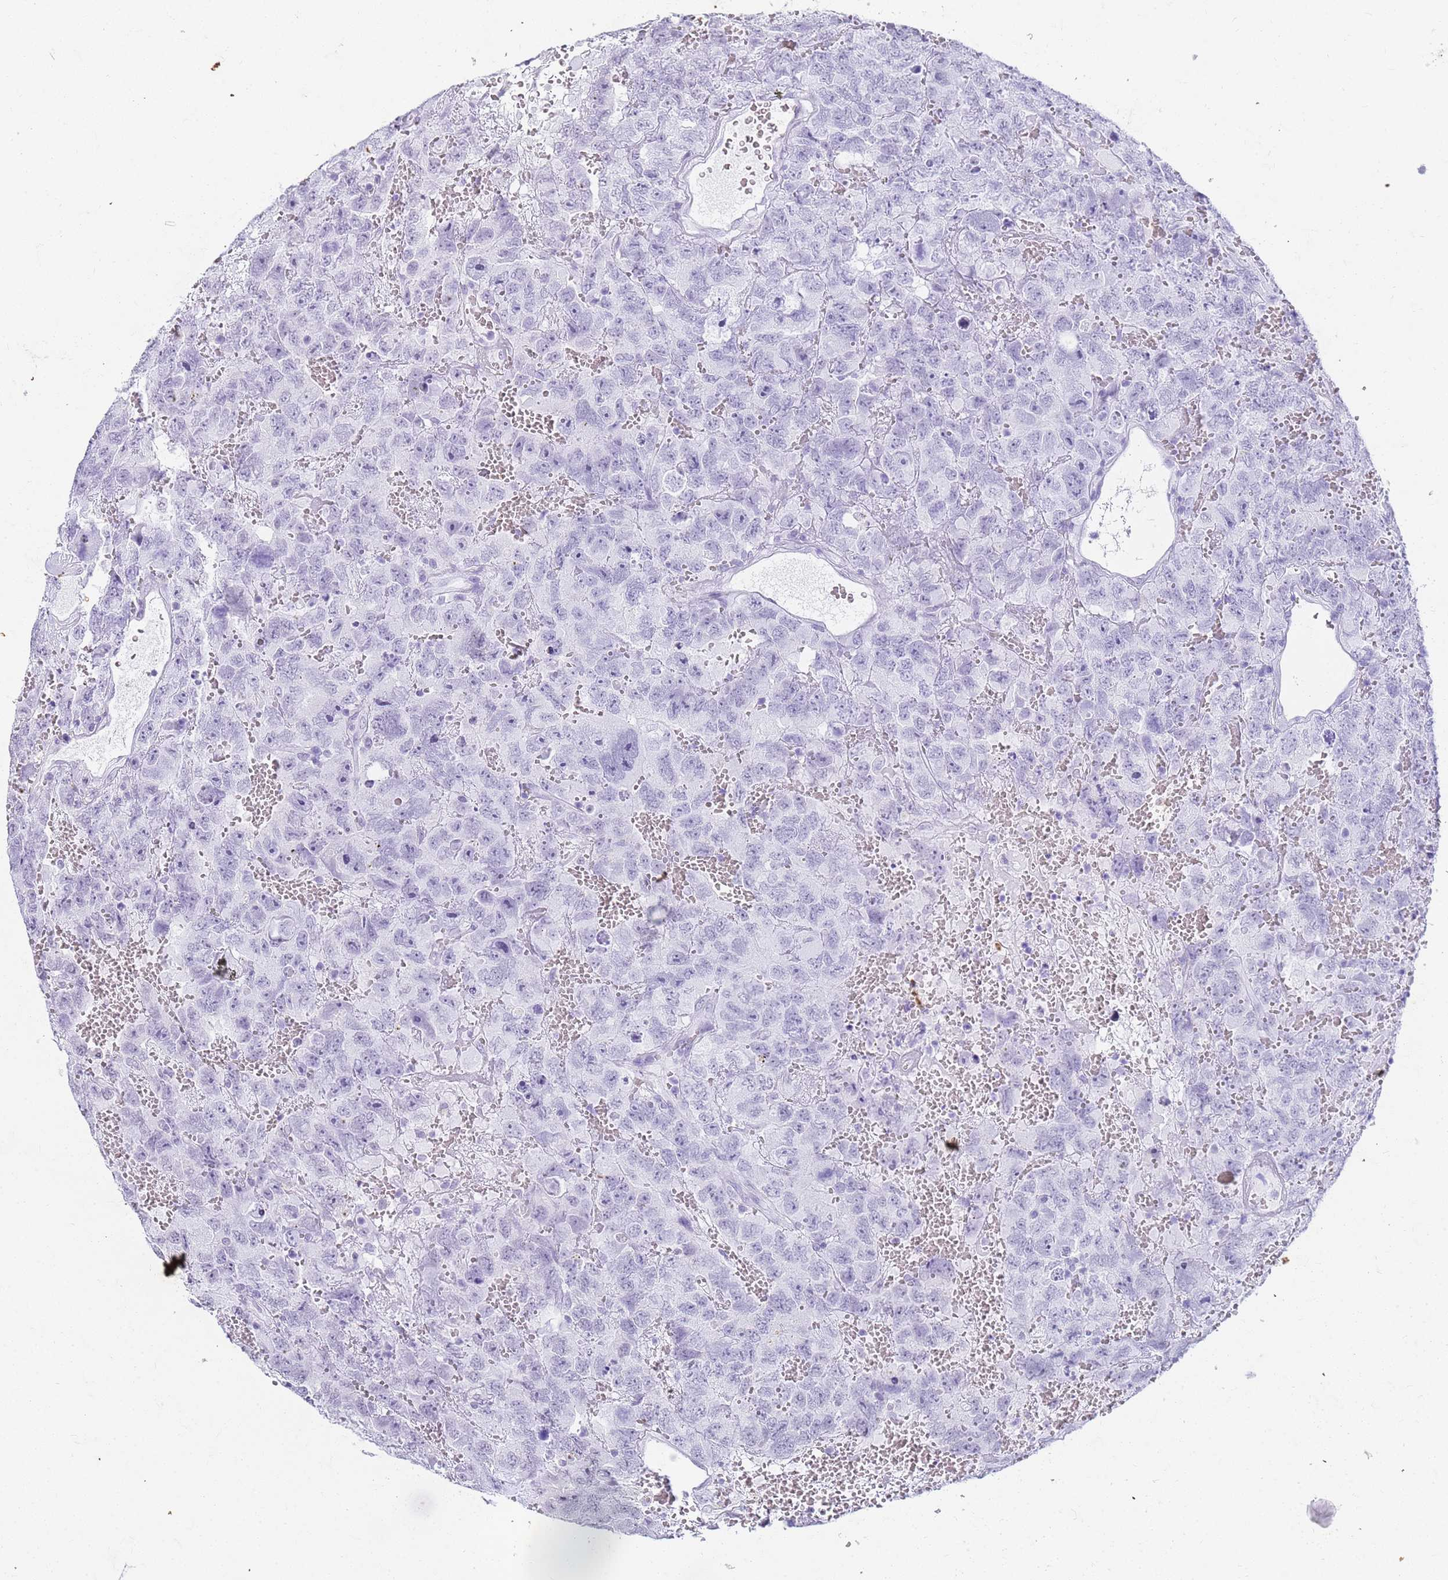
{"staining": {"intensity": "negative", "quantity": "none", "location": "none"}, "tissue": "testis cancer", "cell_type": "Tumor cells", "image_type": "cancer", "snomed": [{"axis": "morphology", "description": "Carcinoma, Embryonal, NOS"}, {"axis": "topography", "description": "Testis"}], "caption": "High power microscopy image of an immunohistochemistry (IHC) photomicrograph of embryonal carcinoma (testis), revealing no significant staining in tumor cells. Brightfield microscopy of immunohistochemistry (IHC) stained with DAB (brown) and hematoxylin (blue), captured at high magnification.", "gene": "SLC7A9", "patient": {"sex": "male", "age": 45}}